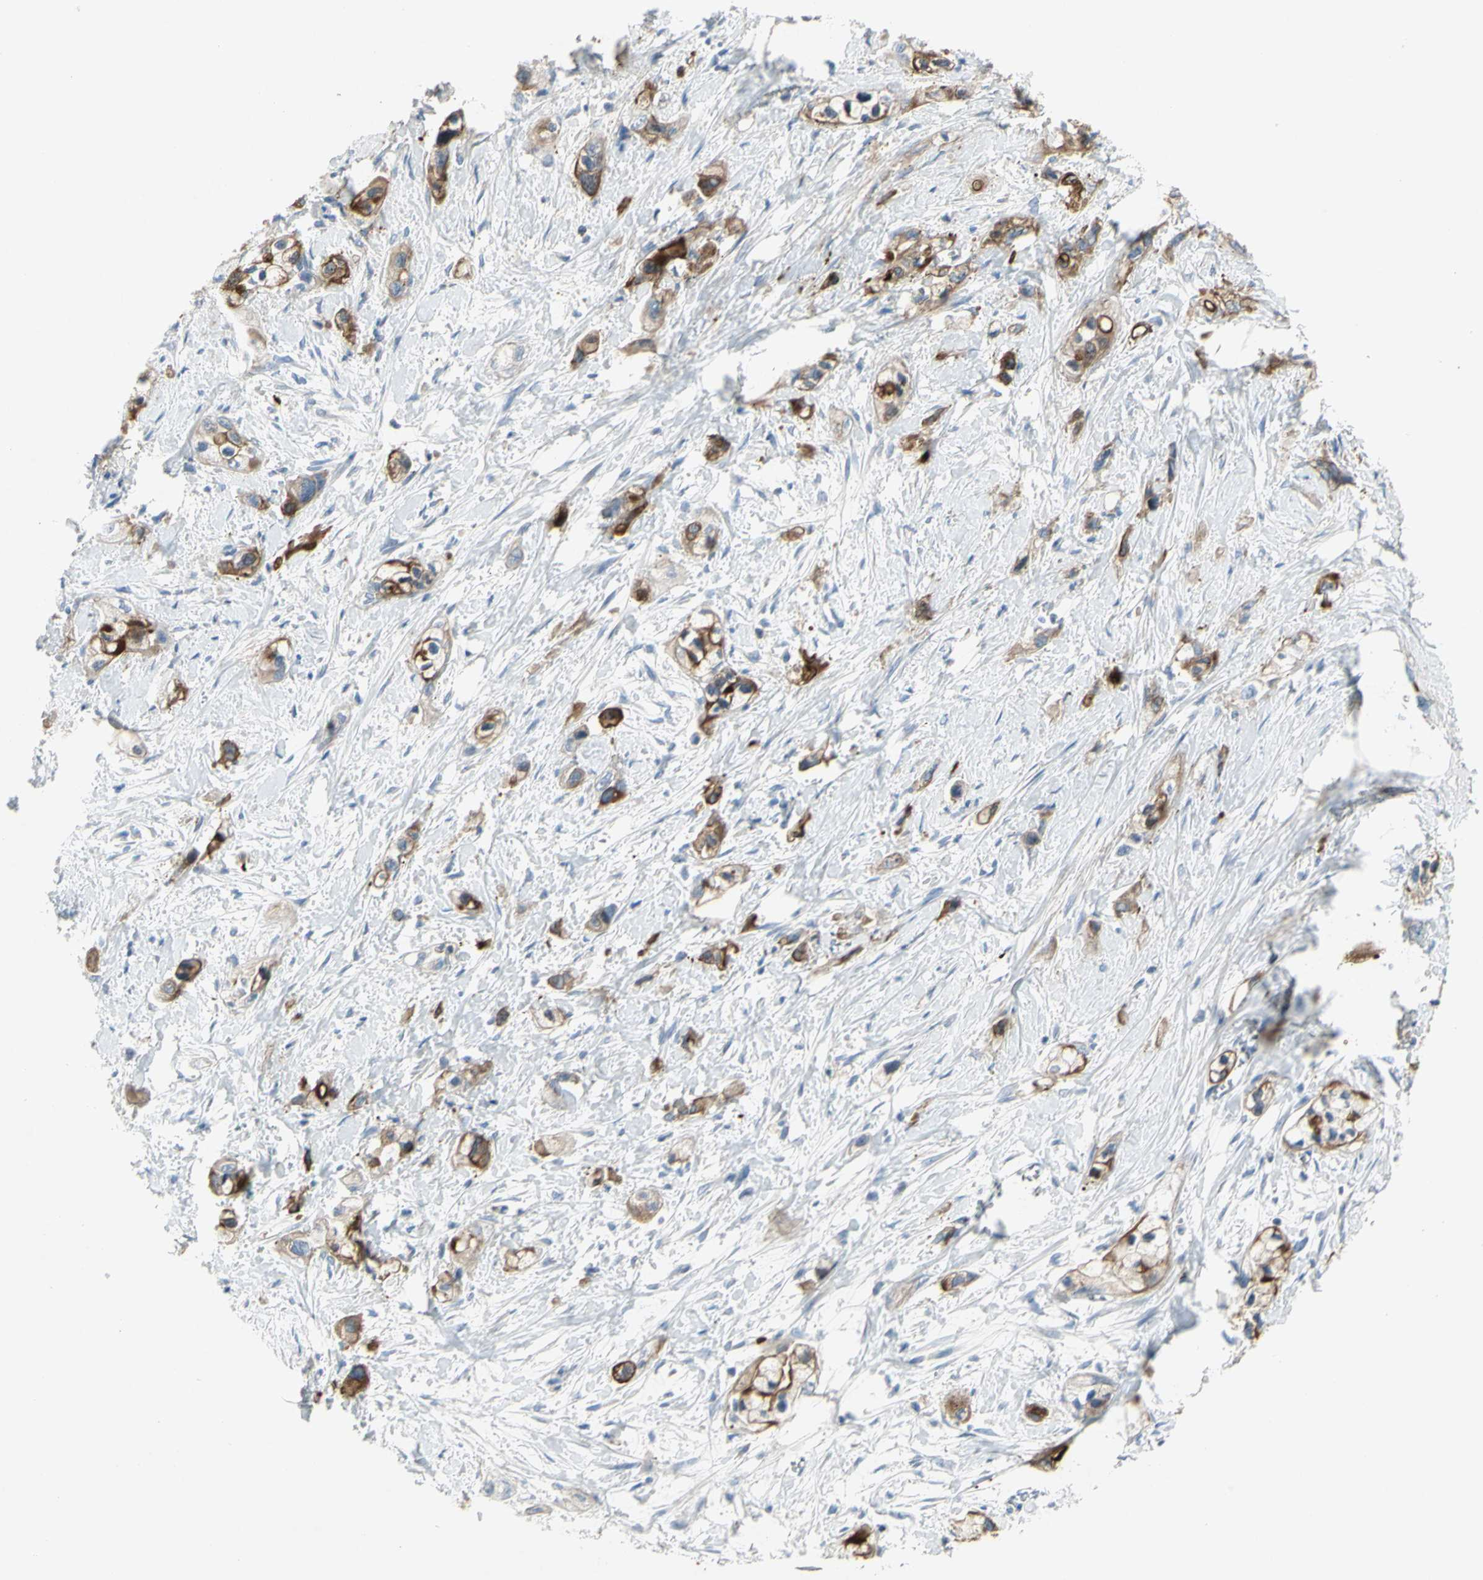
{"staining": {"intensity": "moderate", "quantity": ">75%", "location": "cytoplasmic/membranous"}, "tissue": "pancreatic cancer", "cell_type": "Tumor cells", "image_type": "cancer", "snomed": [{"axis": "morphology", "description": "Adenocarcinoma, NOS"}, {"axis": "topography", "description": "Pancreas"}], "caption": "Protein expression analysis of human pancreatic adenocarcinoma reveals moderate cytoplasmic/membranous positivity in about >75% of tumor cells.", "gene": "MUC1", "patient": {"sex": "male", "age": 74}}